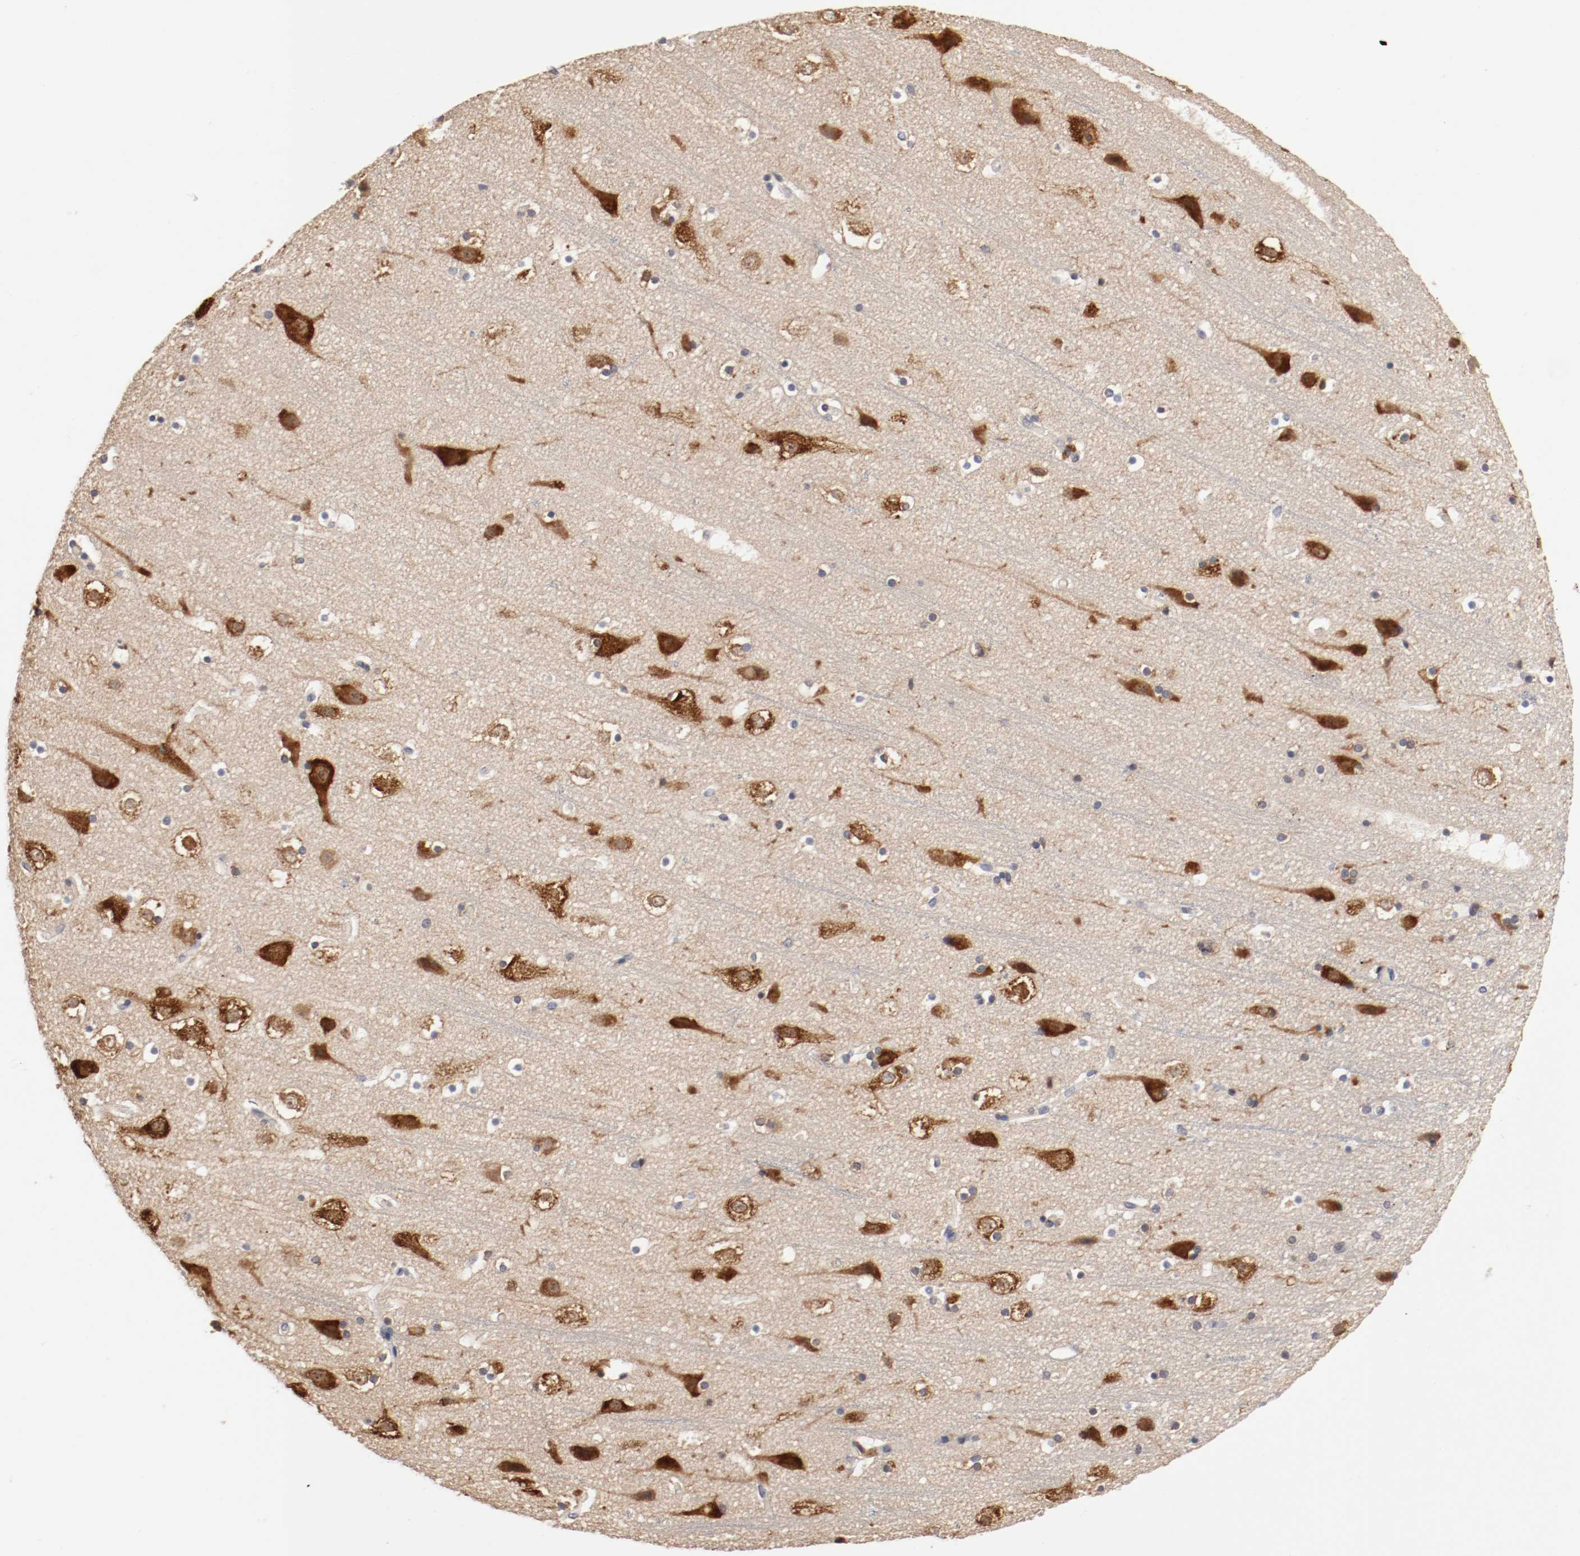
{"staining": {"intensity": "weak", "quantity": ">75%", "location": "cytoplasmic/membranous"}, "tissue": "cerebral cortex", "cell_type": "Endothelial cells", "image_type": "normal", "snomed": [{"axis": "morphology", "description": "Normal tissue, NOS"}, {"axis": "topography", "description": "Cerebral cortex"}], "caption": "This image demonstrates IHC staining of benign human cerebral cortex, with low weak cytoplasmic/membranous staining in approximately >75% of endothelial cells.", "gene": "FKBP3", "patient": {"sex": "male", "age": 45}}